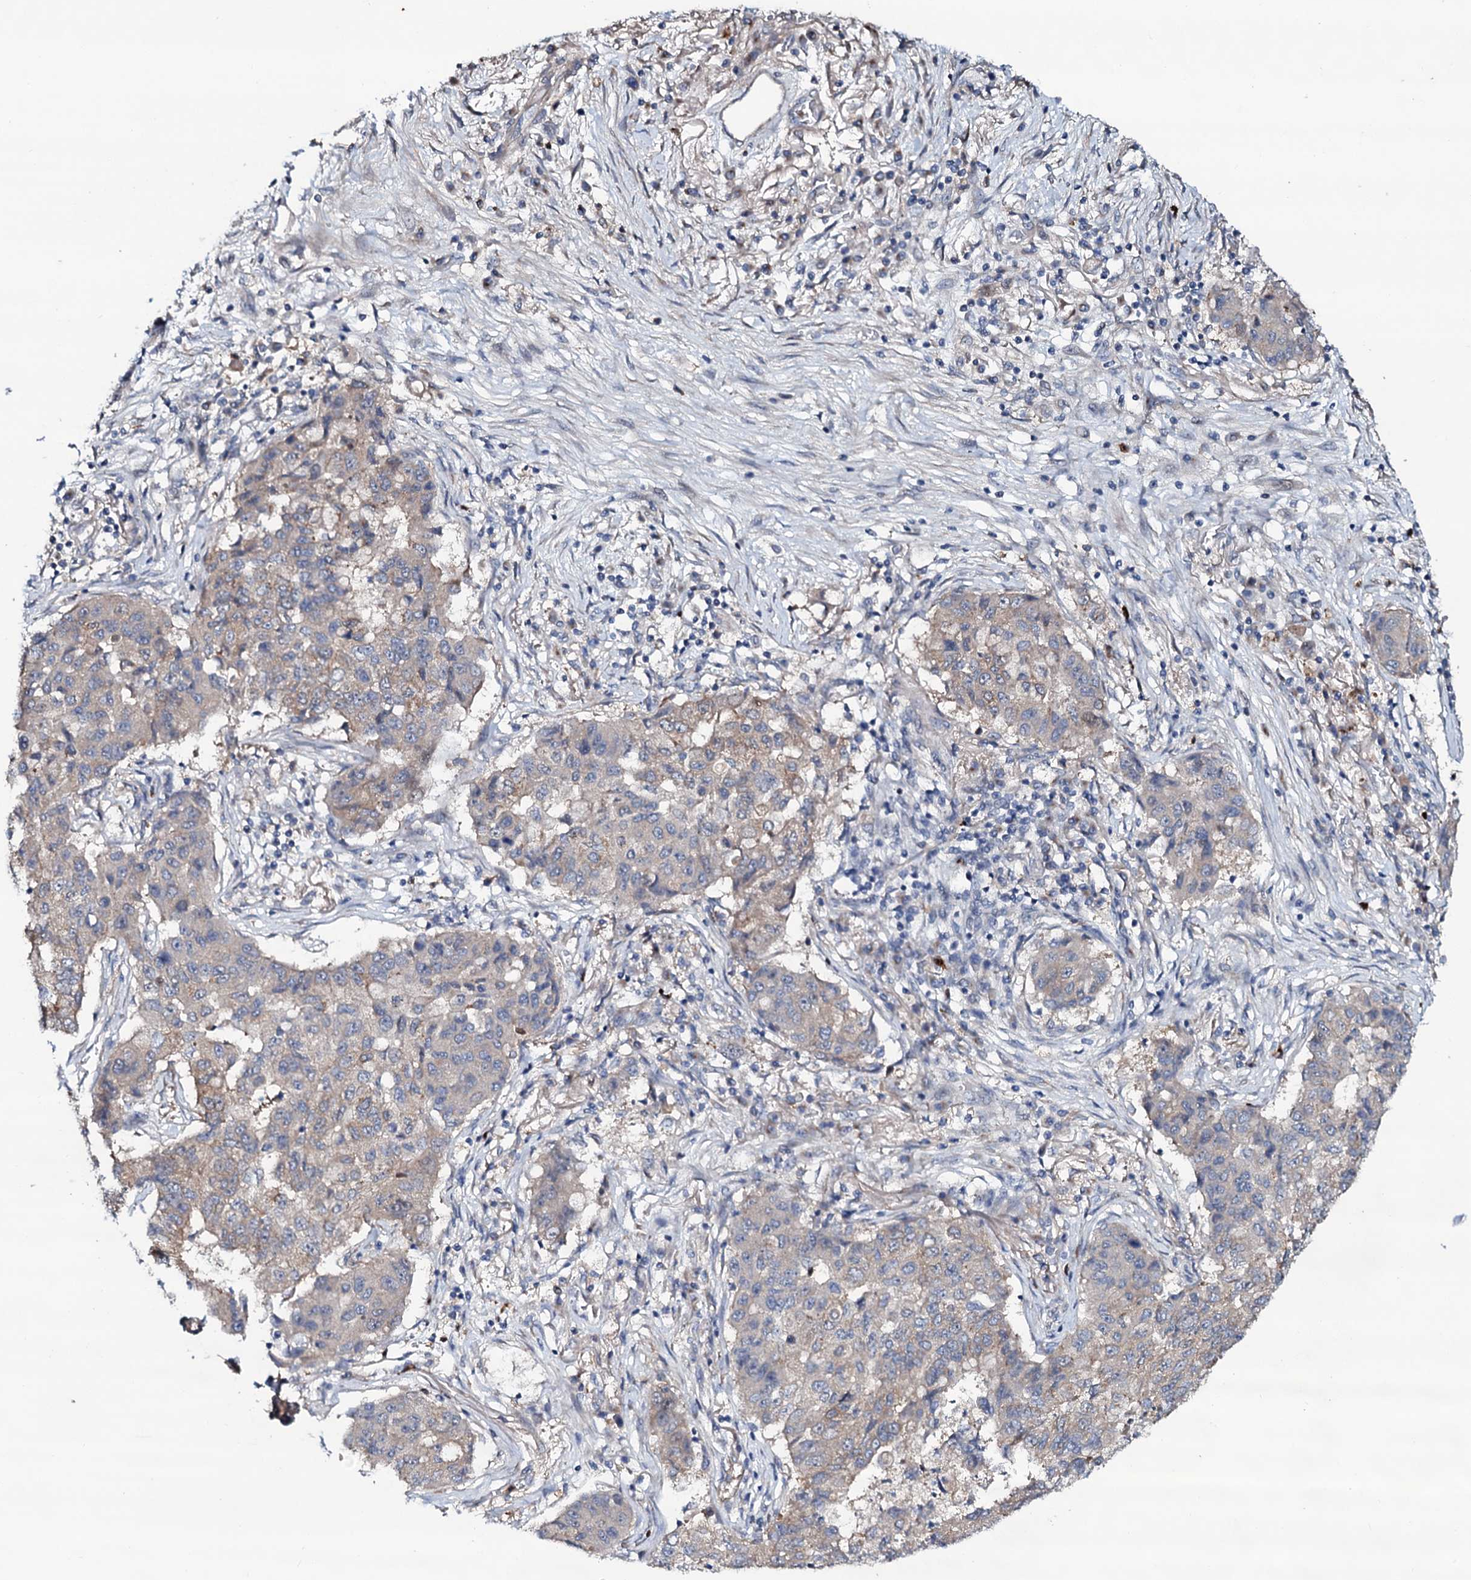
{"staining": {"intensity": "negative", "quantity": "none", "location": "none"}, "tissue": "lung cancer", "cell_type": "Tumor cells", "image_type": "cancer", "snomed": [{"axis": "morphology", "description": "Squamous cell carcinoma, NOS"}, {"axis": "topography", "description": "Lung"}], "caption": "DAB immunohistochemical staining of lung cancer exhibits no significant positivity in tumor cells.", "gene": "COG6", "patient": {"sex": "male", "age": 74}}